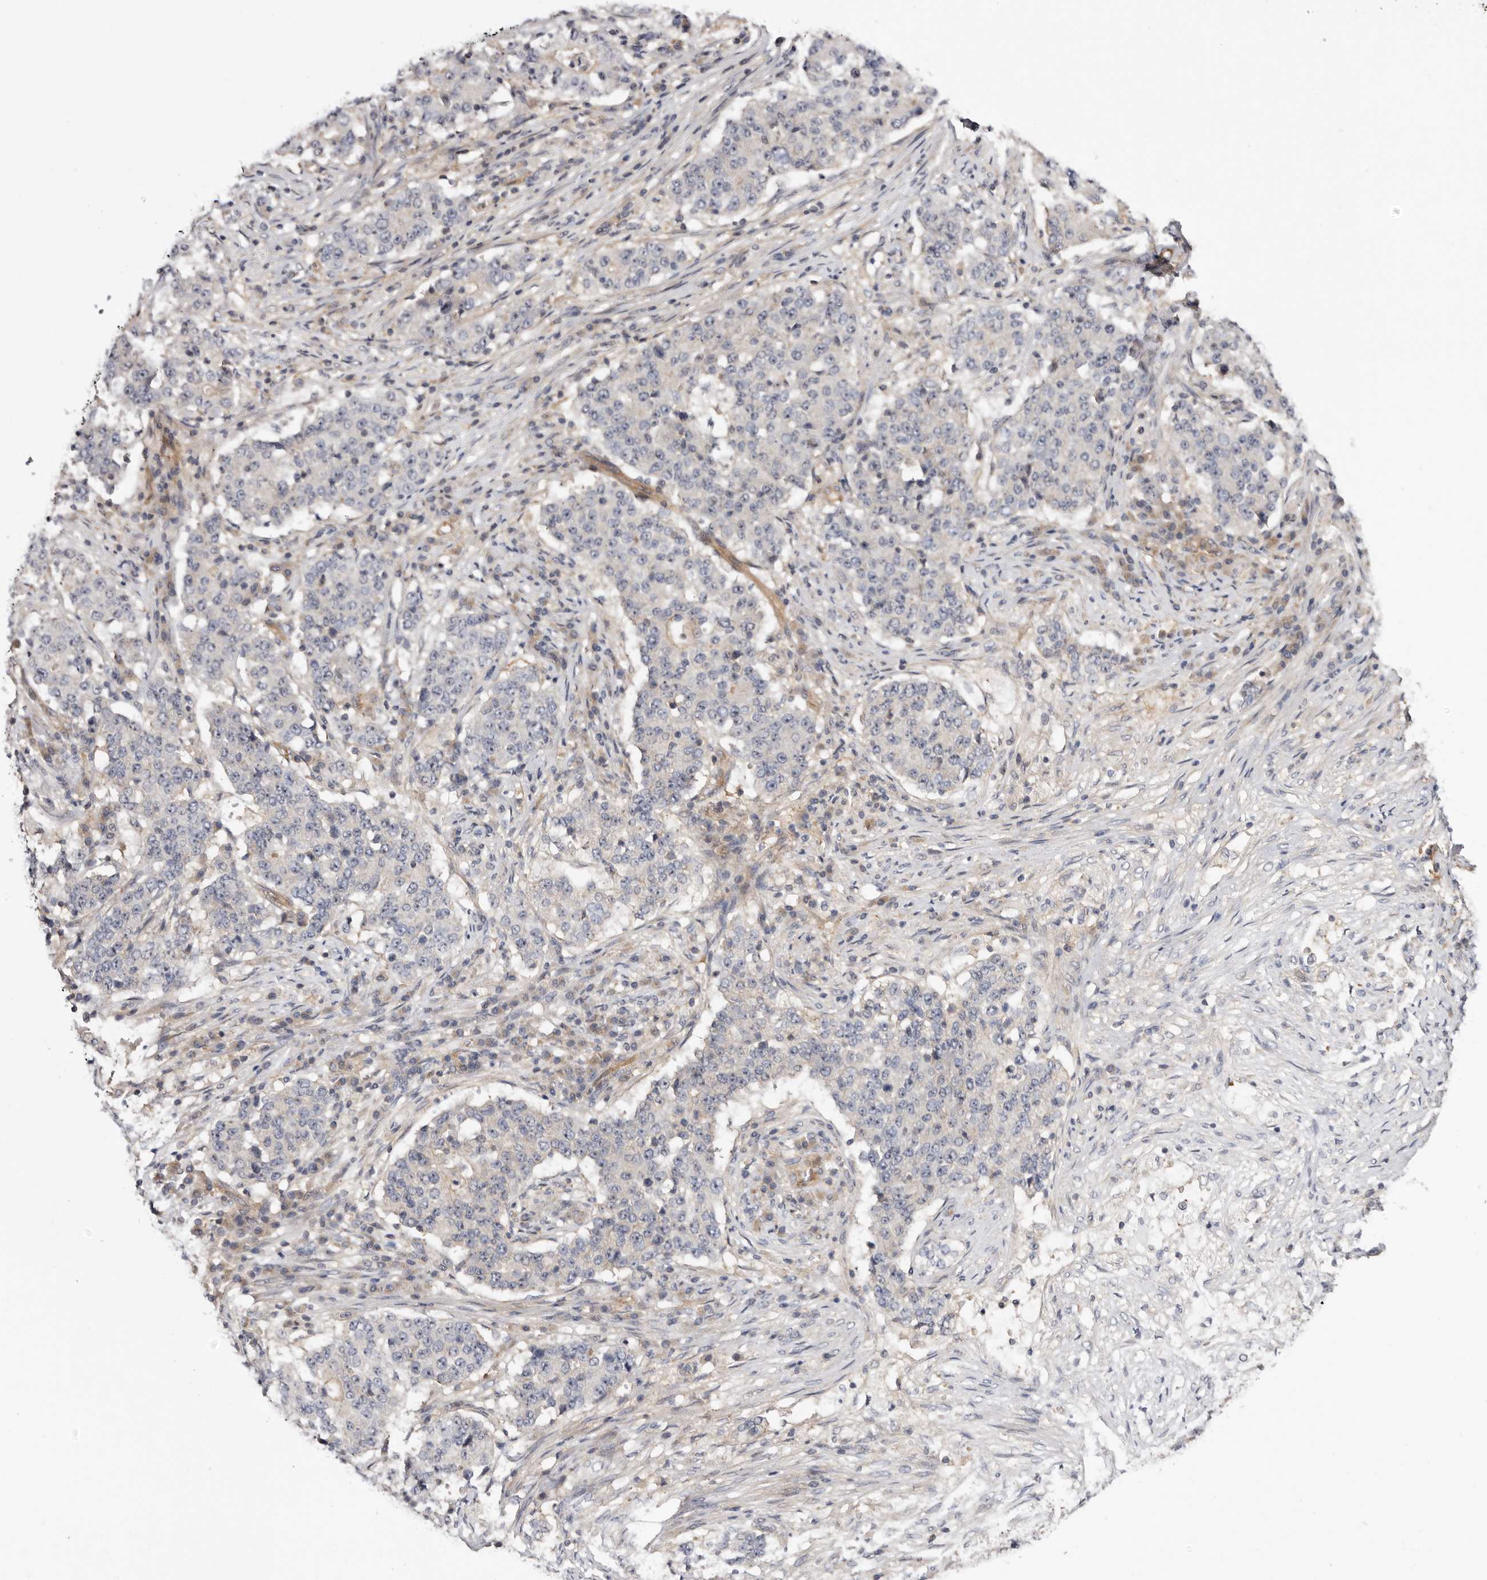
{"staining": {"intensity": "negative", "quantity": "none", "location": "none"}, "tissue": "stomach cancer", "cell_type": "Tumor cells", "image_type": "cancer", "snomed": [{"axis": "morphology", "description": "Adenocarcinoma, NOS"}, {"axis": "topography", "description": "Stomach"}], "caption": "The micrograph exhibits no staining of tumor cells in stomach adenocarcinoma. (DAB IHC with hematoxylin counter stain).", "gene": "PANK4", "patient": {"sex": "male", "age": 59}}